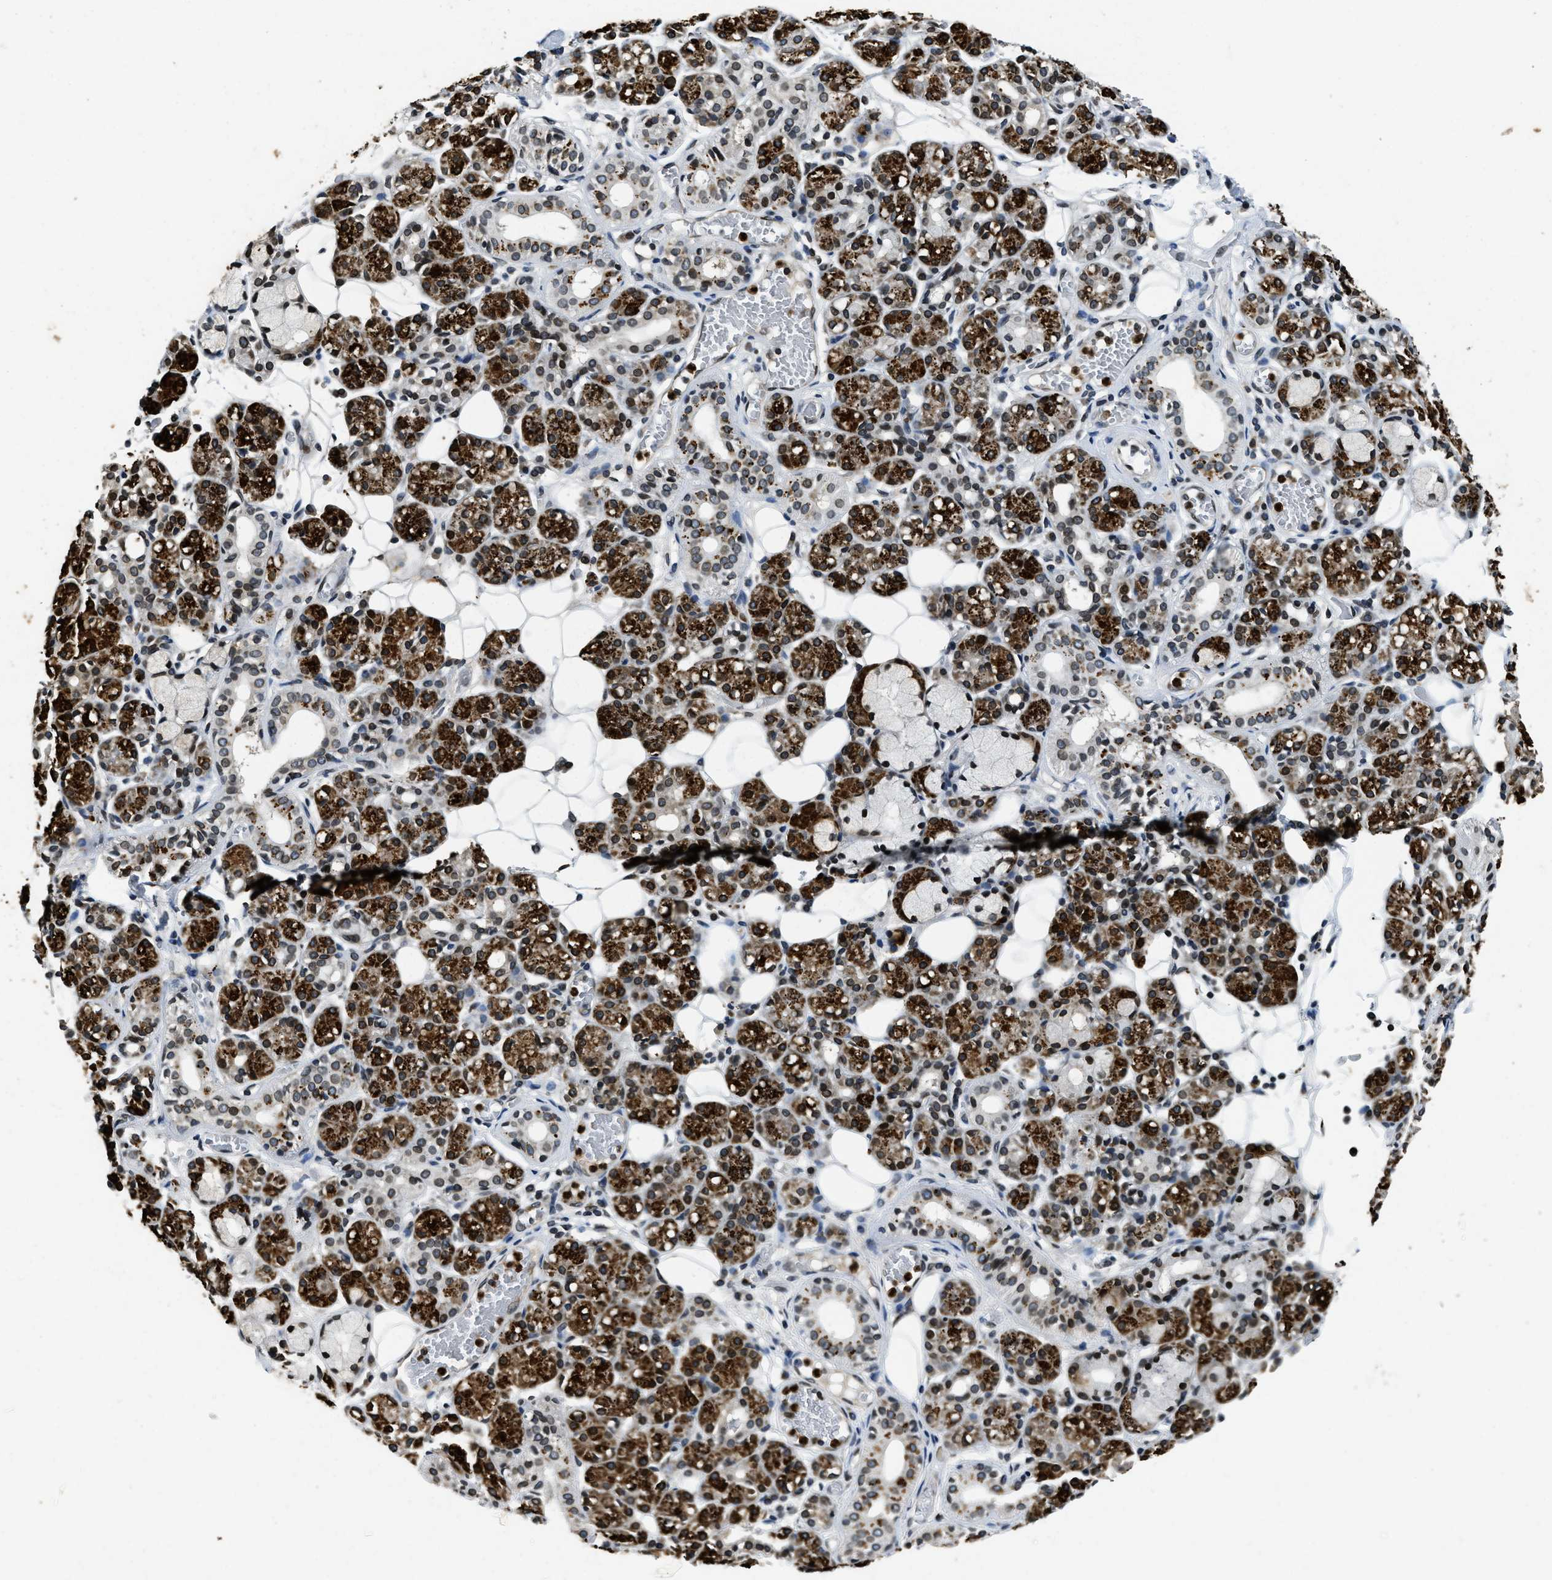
{"staining": {"intensity": "strong", "quantity": "25%-75%", "location": "cytoplasmic/membranous,nuclear"}, "tissue": "salivary gland", "cell_type": "Glandular cells", "image_type": "normal", "snomed": [{"axis": "morphology", "description": "Normal tissue, NOS"}, {"axis": "topography", "description": "Salivary gland"}], "caption": "The histopathology image shows immunohistochemical staining of unremarkable salivary gland. There is strong cytoplasmic/membranous,nuclear expression is present in about 25%-75% of glandular cells.", "gene": "ZC3HC1", "patient": {"sex": "male", "age": 63}}